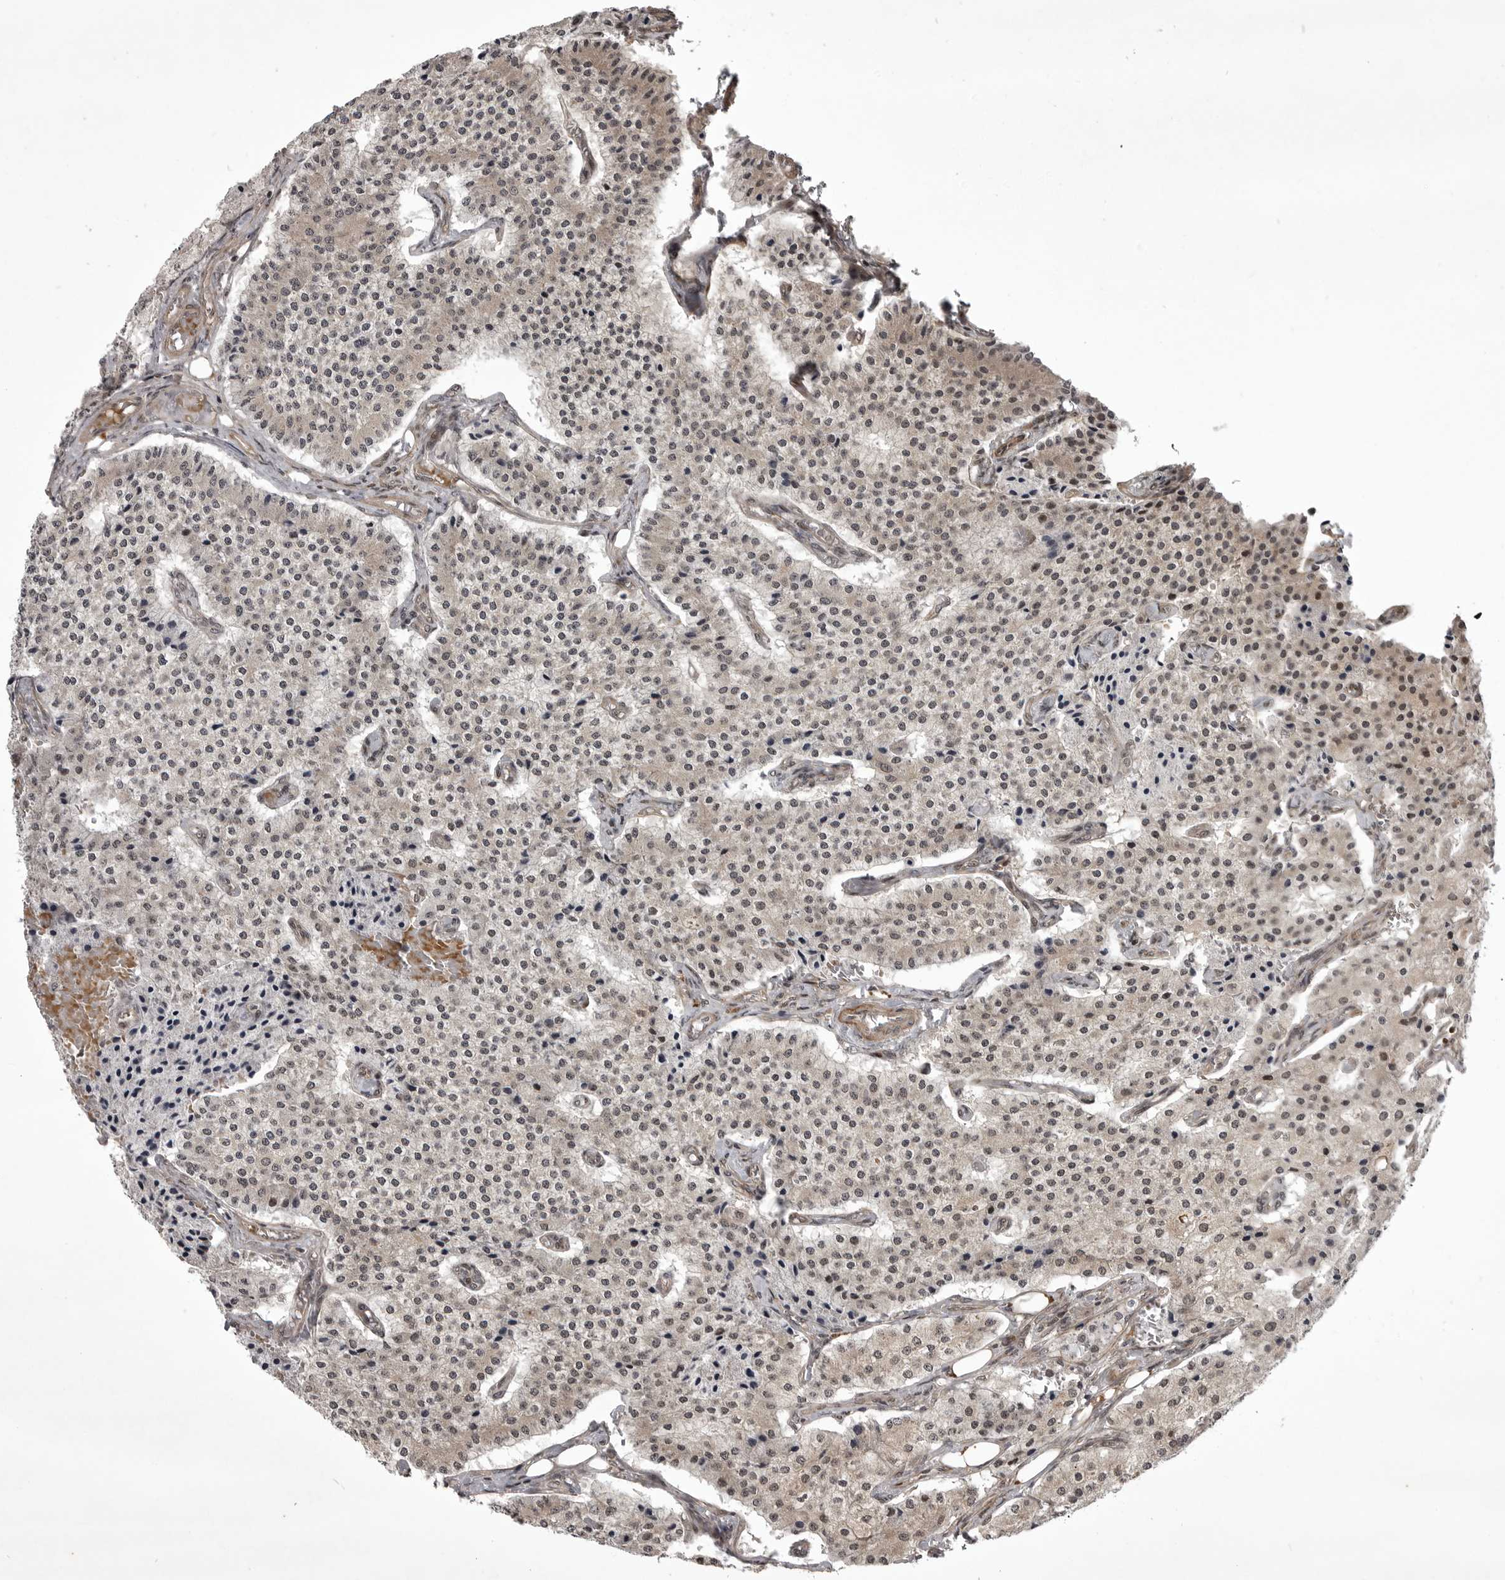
{"staining": {"intensity": "weak", "quantity": ">75%", "location": "nuclear"}, "tissue": "carcinoid", "cell_type": "Tumor cells", "image_type": "cancer", "snomed": [{"axis": "morphology", "description": "Carcinoid, malignant, NOS"}, {"axis": "topography", "description": "Colon"}], "caption": "Carcinoid stained with IHC shows weak nuclear positivity in about >75% of tumor cells.", "gene": "SNX16", "patient": {"sex": "female", "age": 52}}